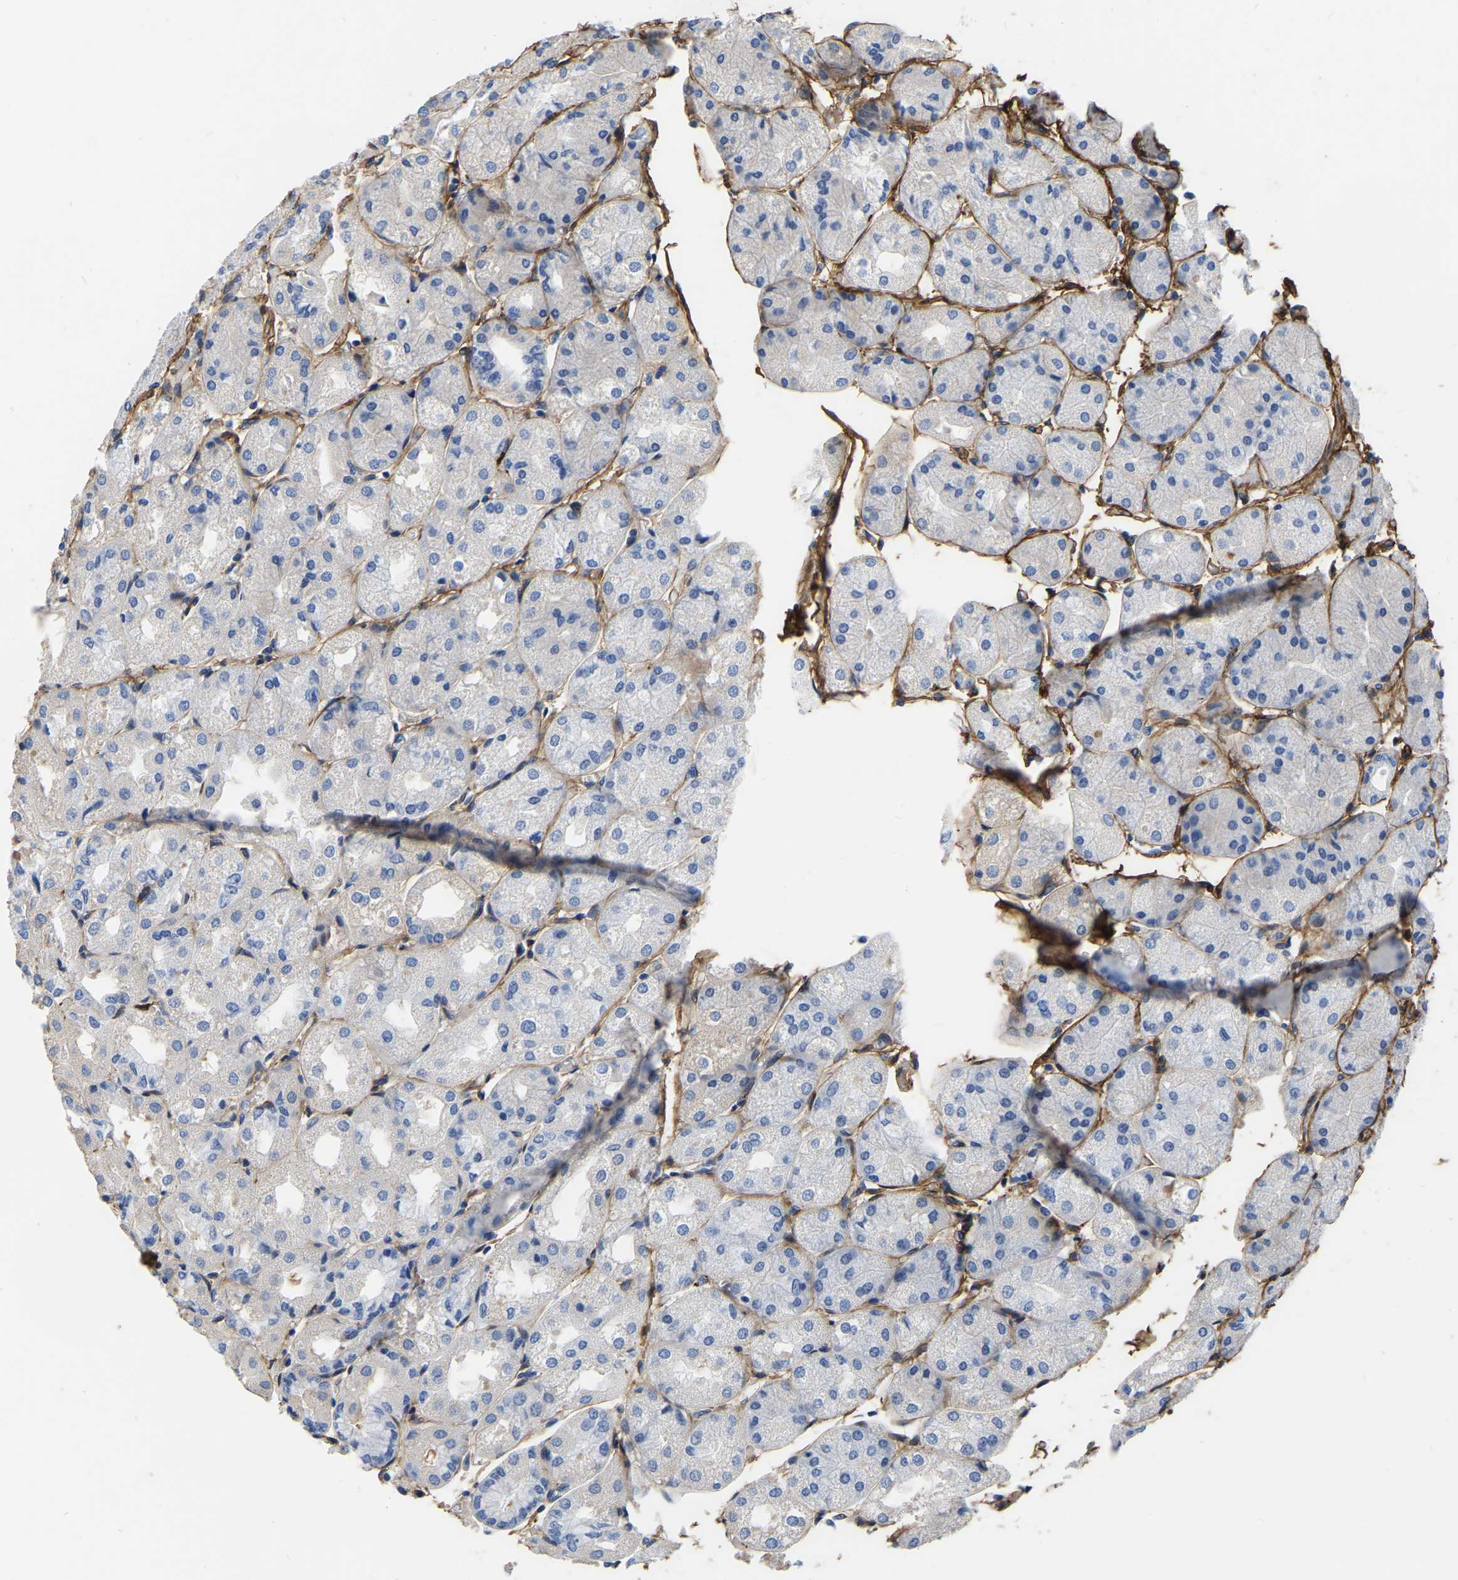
{"staining": {"intensity": "negative", "quantity": "none", "location": "none"}, "tissue": "stomach", "cell_type": "Glandular cells", "image_type": "normal", "snomed": [{"axis": "morphology", "description": "Normal tissue, NOS"}, {"axis": "topography", "description": "Stomach, upper"}], "caption": "An immunohistochemistry (IHC) image of normal stomach is shown. There is no staining in glandular cells of stomach.", "gene": "COL6A1", "patient": {"sex": "male", "age": 72}}